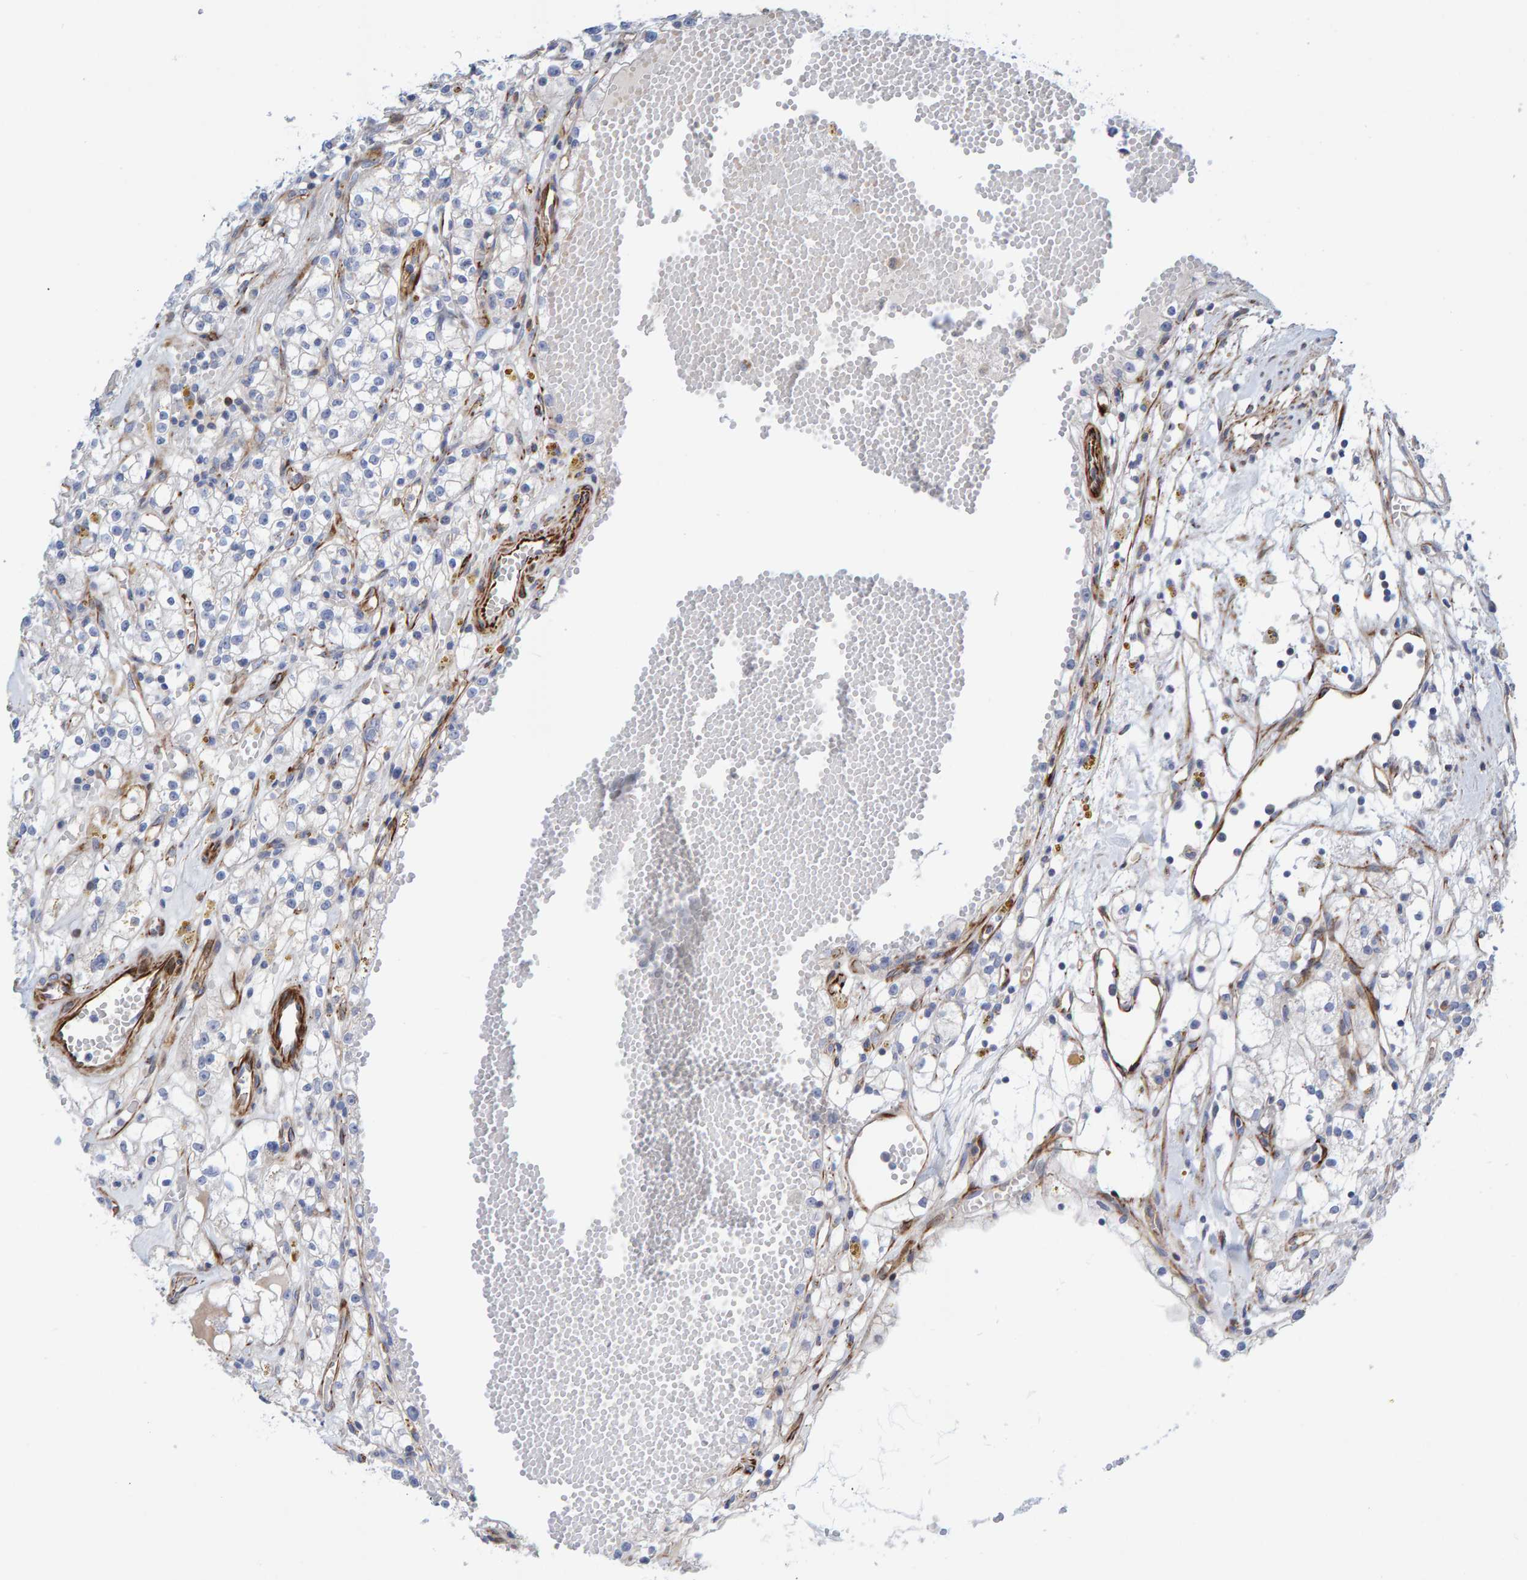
{"staining": {"intensity": "negative", "quantity": "none", "location": "none"}, "tissue": "renal cancer", "cell_type": "Tumor cells", "image_type": "cancer", "snomed": [{"axis": "morphology", "description": "Adenocarcinoma, NOS"}, {"axis": "topography", "description": "Kidney"}], "caption": "Immunohistochemistry image of renal cancer stained for a protein (brown), which reveals no staining in tumor cells.", "gene": "POLG2", "patient": {"sex": "male", "age": 56}}